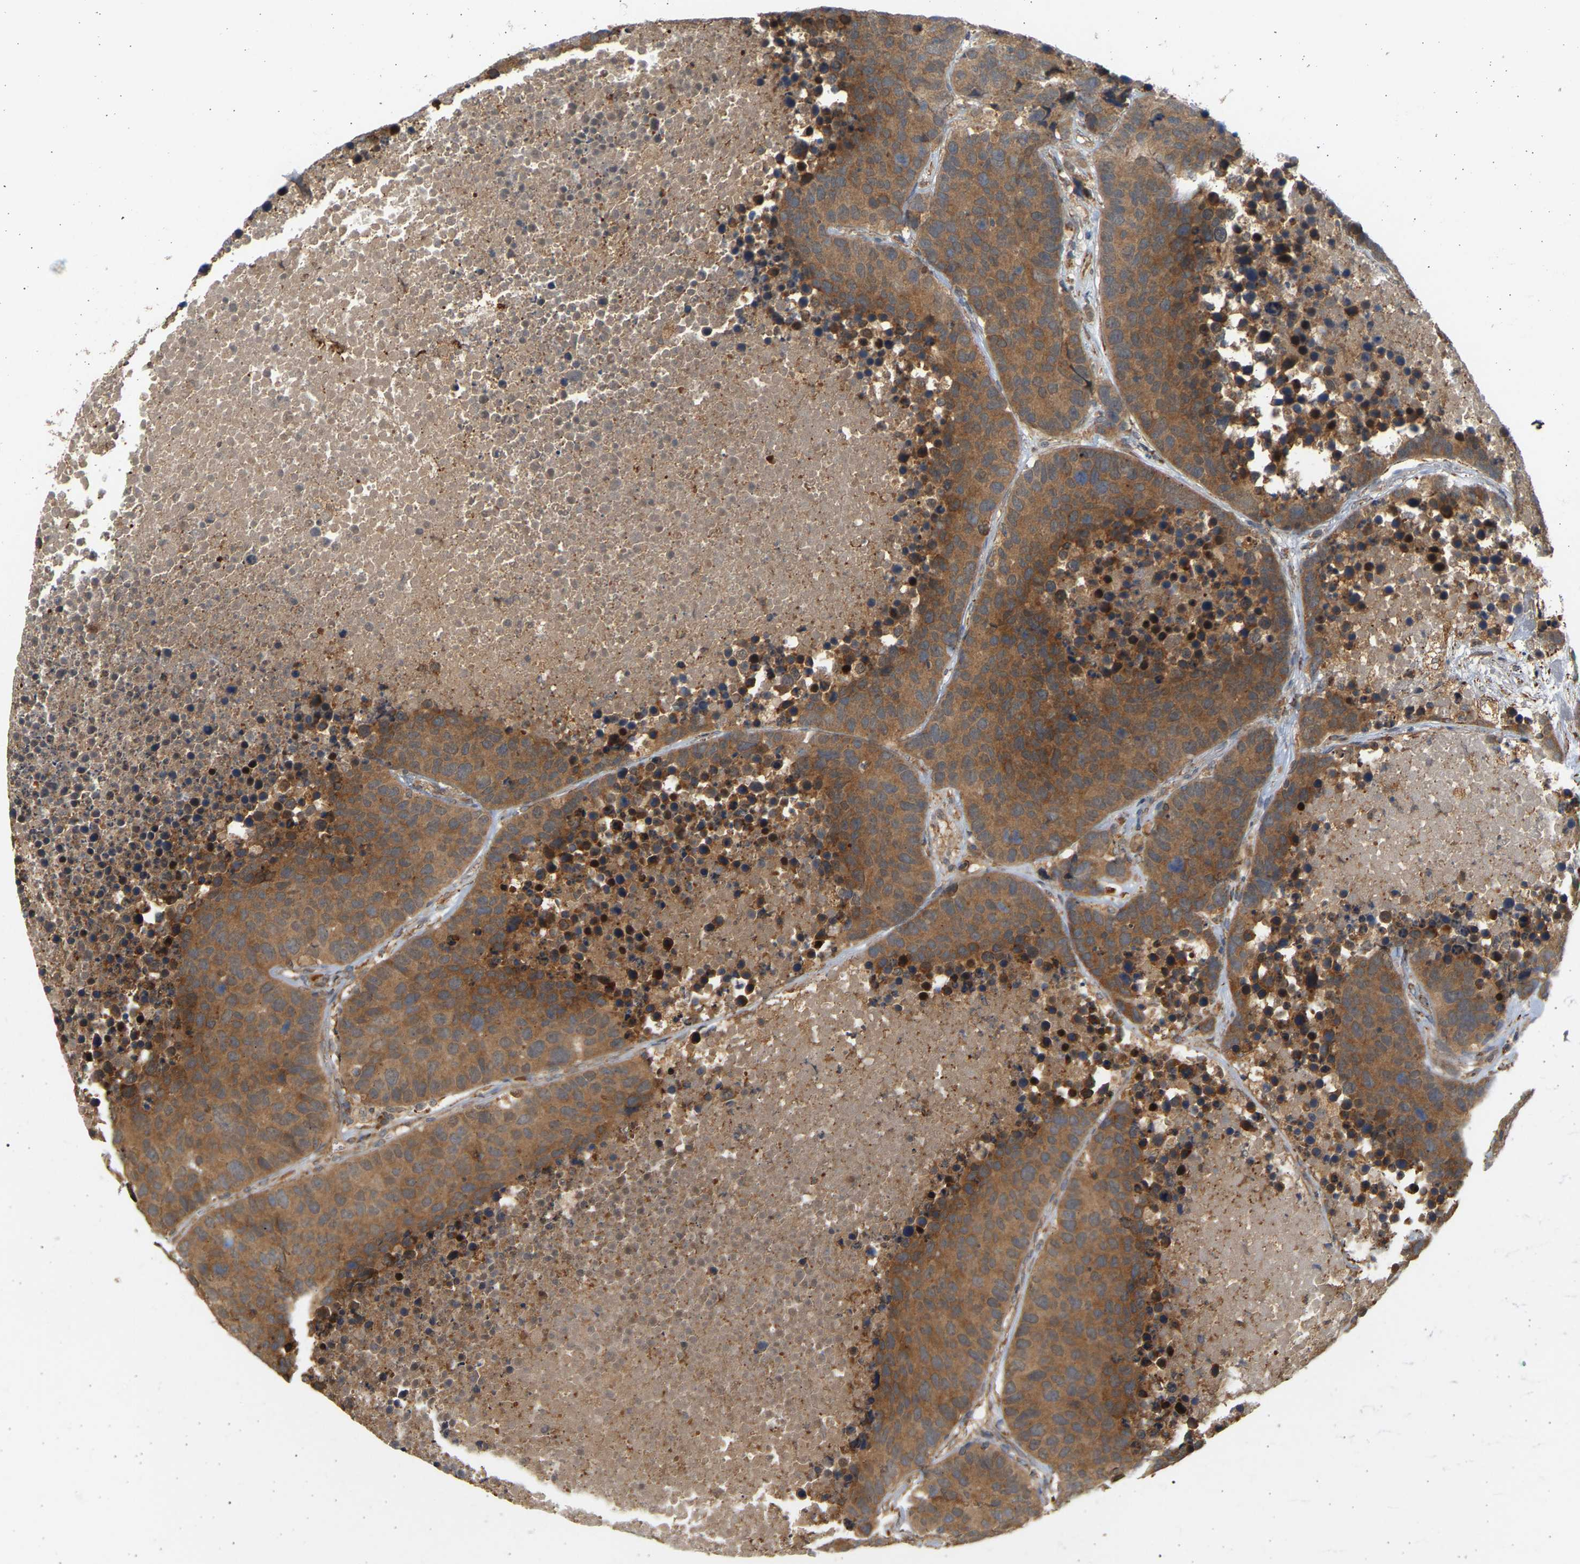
{"staining": {"intensity": "moderate", "quantity": ">75%", "location": "cytoplasmic/membranous"}, "tissue": "carcinoid", "cell_type": "Tumor cells", "image_type": "cancer", "snomed": [{"axis": "morphology", "description": "Carcinoid, malignant, NOS"}, {"axis": "topography", "description": "Lung"}], "caption": "Protein staining of carcinoid (malignant) tissue demonstrates moderate cytoplasmic/membranous expression in approximately >75% of tumor cells.", "gene": "B4GALT6", "patient": {"sex": "male", "age": 60}}